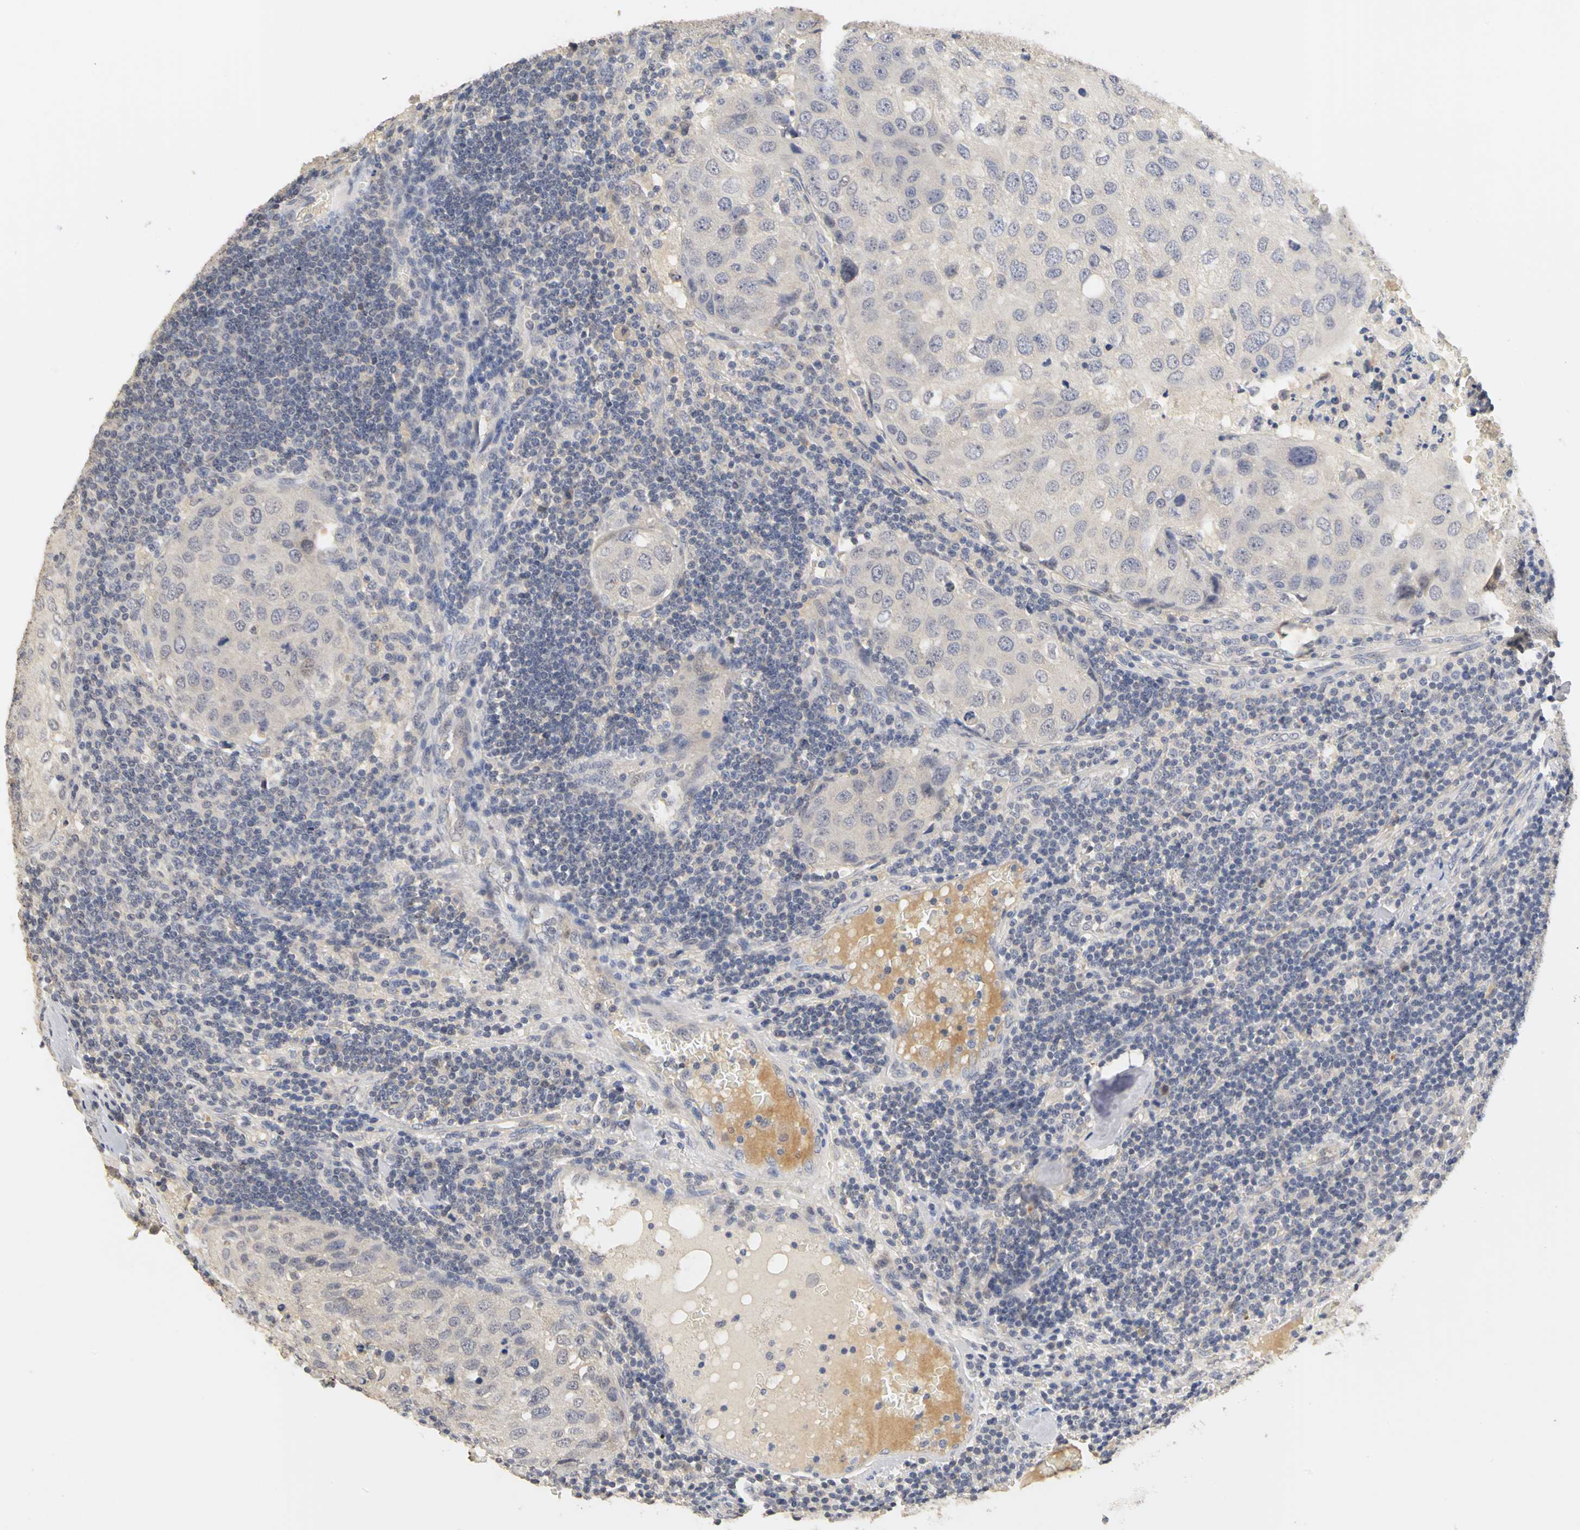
{"staining": {"intensity": "negative", "quantity": "none", "location": "none"}, "tissue": "urothelial cancer", "cell_type": "Tumor cells", "image_type": "cancer", "snomed": [{"axis": "morphology", "description": "Urothelial carcinoma, High grade"}, {"axis": "topography", "description": "Lymph node"}, {"axis": "topography", "description": "Urinary bladder"}], "caption": "Immunohistochemistry (IHC) of urothelial cancer demonstrates no positivity in tumor cells. (DAB (3,3'-diaminobenzidine) immunohistochemistry with hematoxylin counter stain).", "gene": "PGR", "patient": {"sex": "male", "age": 51}}